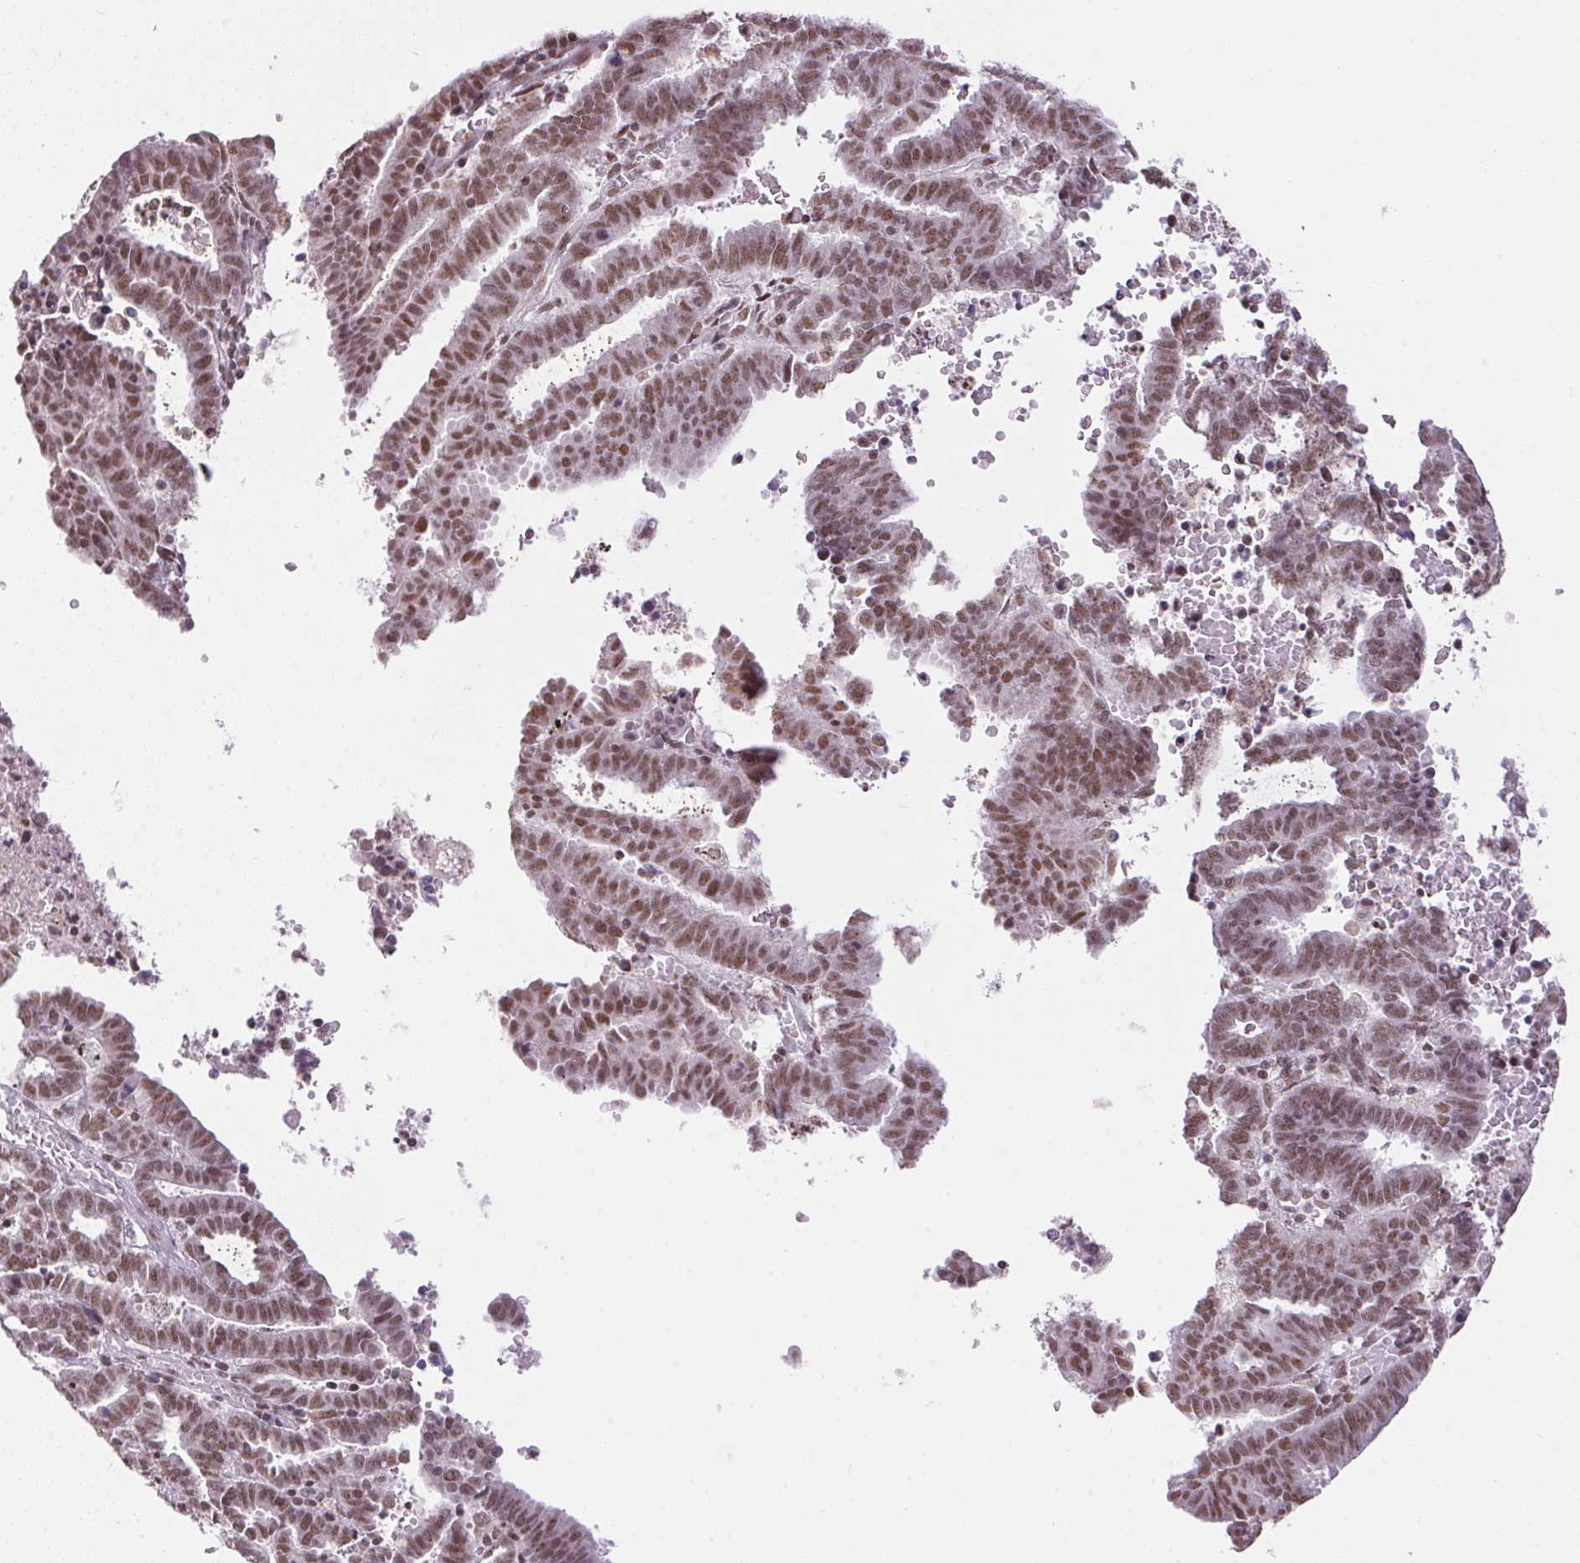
{"staining": {"intensity": "moderate", "quantity": ">75%", "location": "nuclear"}, "tissue": "endometrial cancer", "cell_type": "Tumor cells", "image_type": "cancer", "snomed": [{"axis": "morphology", "description": "Adenocarcinoma, NOS"}, {"axis": "topography", "description": "Uterus"}], "caption": "IHC photomicrograph of human endometrial cancer stained for a protein (brown), which reveals medium levels of moderate nuclear expression in approximately >75% of tumor cells.", "gene": "NFE2L1", "patient": {"sex": "female", "age": 83}}